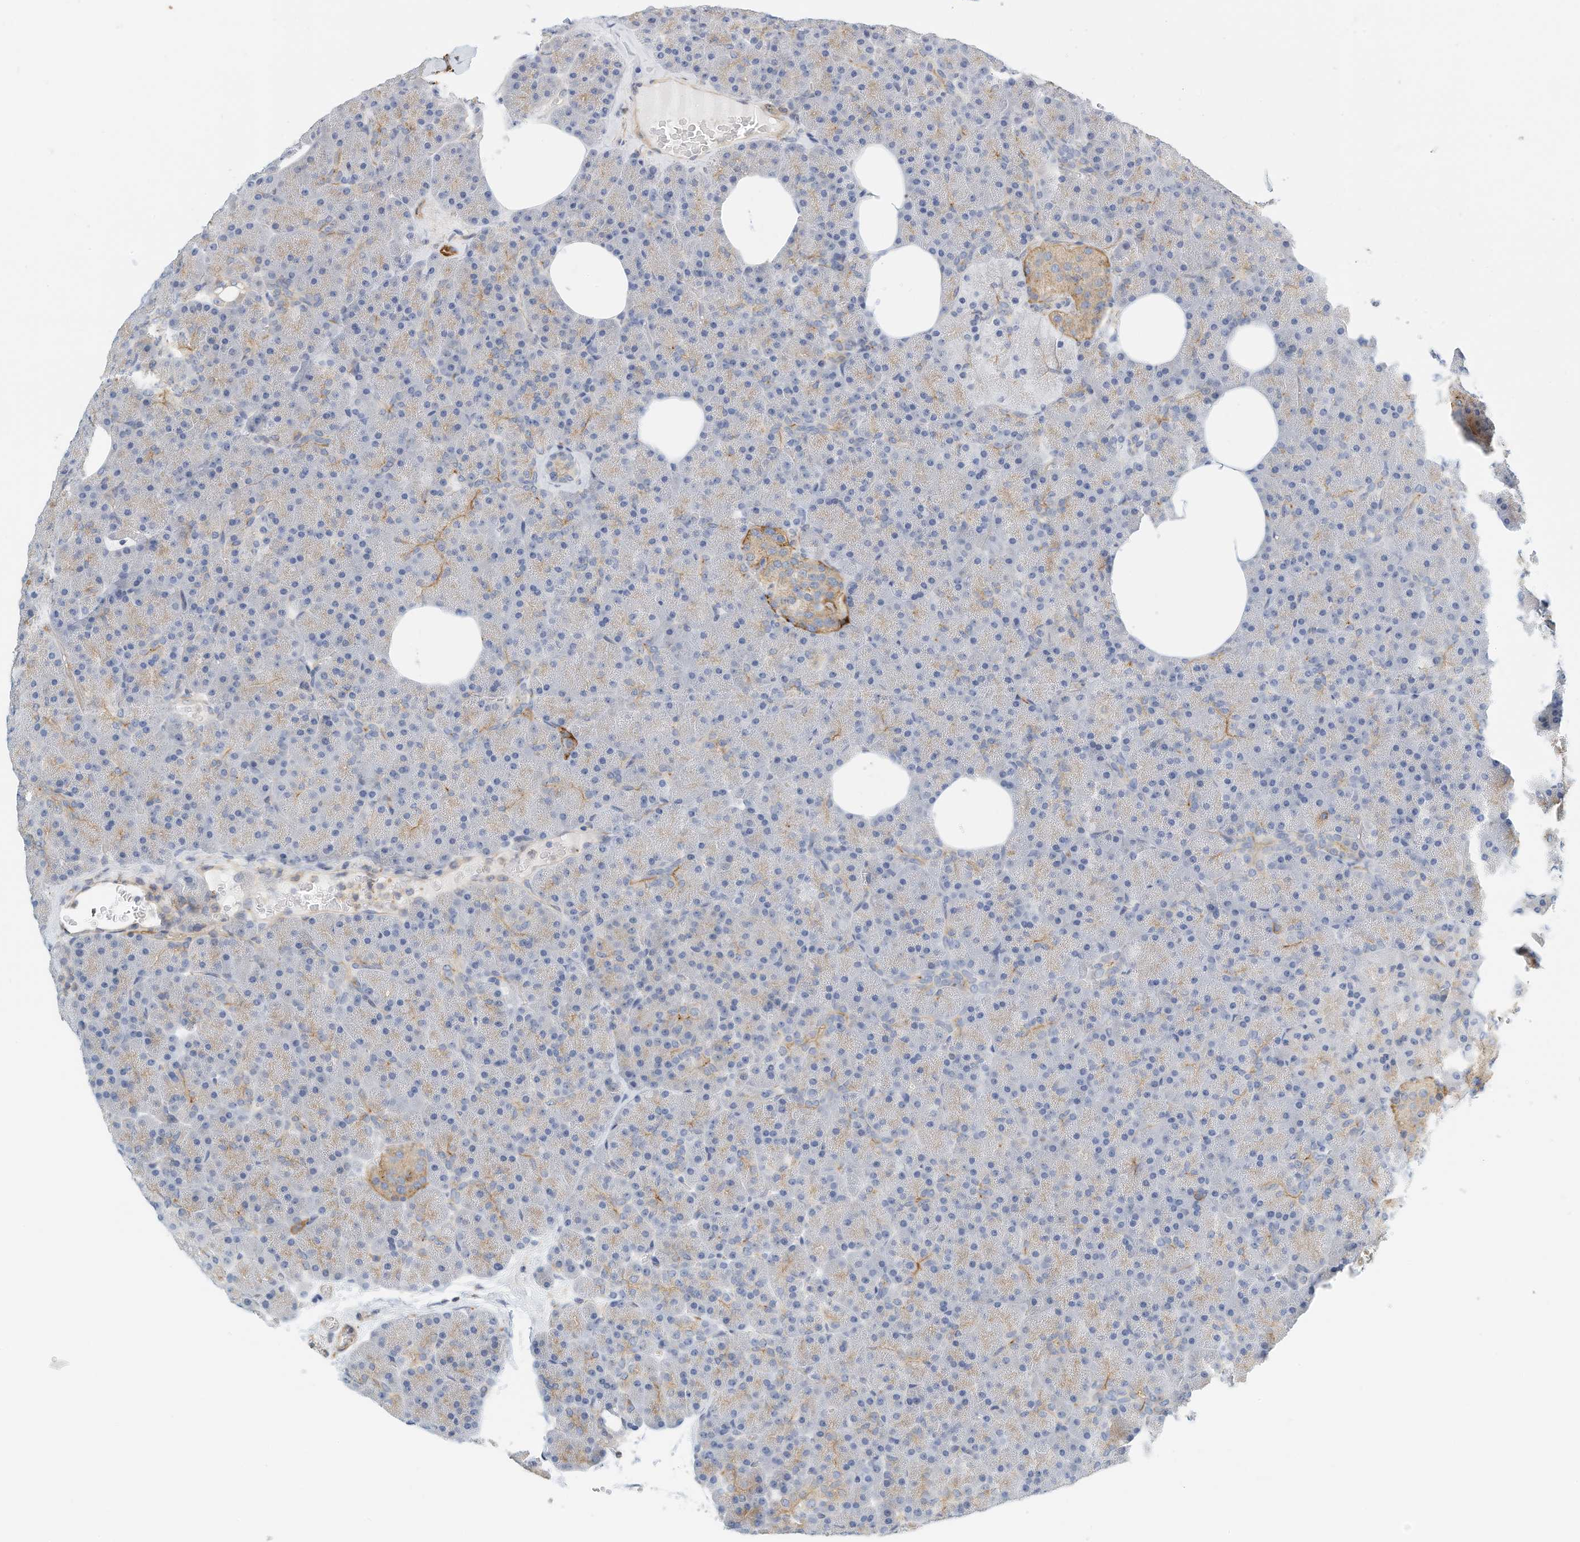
{"staining": {"intensity": "moderate", "quantity": "<25%", "location": "cytoplasmic/membranous"}, "tissue": "pancreas", "cell_type": "Exocrine glandular cells", "image_type": "normal", "snomed": [{"axis": "morphology", "description": "Normal tissue, NOS"}, {"axis": "morphology", "description": "Carcinoid, malignant, NOS"}, {"axis": "topography", "description": "Pancreas"}], "caption": "Immunohistochemistry of normal pancreas shows low levels of moderate cytoplasmic/membranous staining in approximately <25% of exocrine glandular cells. (DAB (3,3'-diaminobenzidine) IHC with brightfield microscopy, high magnification).", "gene": "MICAL1", "patient": {"sex": "female", "age": 35}}